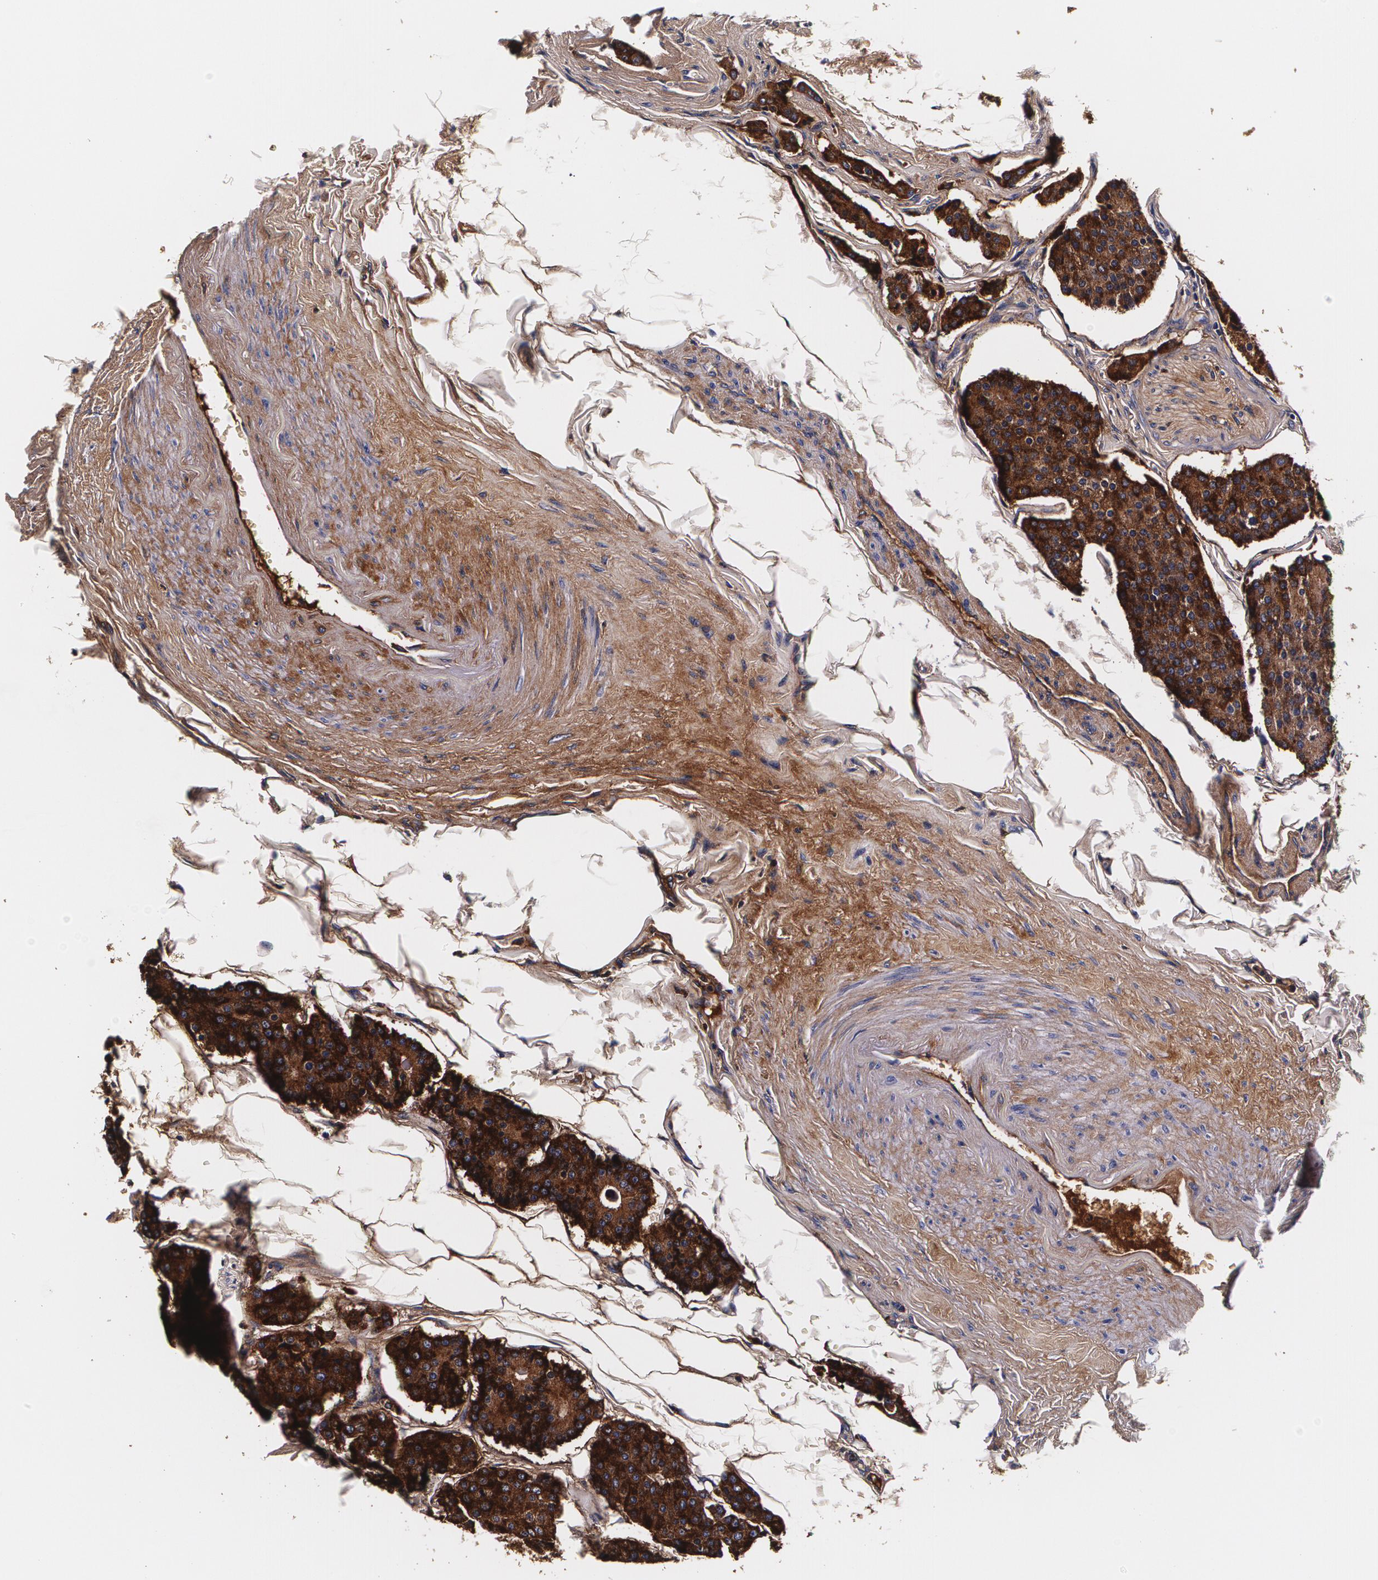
{"staining": {"intensity": "strong", "quantity": ">75%", "location": "cytoplasmic/membranous"}, "tissue": "carcinoid", "cell_type": "Tumor cells", "image_type": "cancer", "snomed": [{"axis": "morphology", "description": "Carcinoid, malignant, NOS"}, {"axis": "topography", "description": "Colon"}], "caption": "Brown immunohistochemical staining in human carcinoid shows strong cytoplasmic/membranous expression in approximately >75% of tumor cells.", "gene": "TTR", "patient": {"sex": "female", "age": 61}}